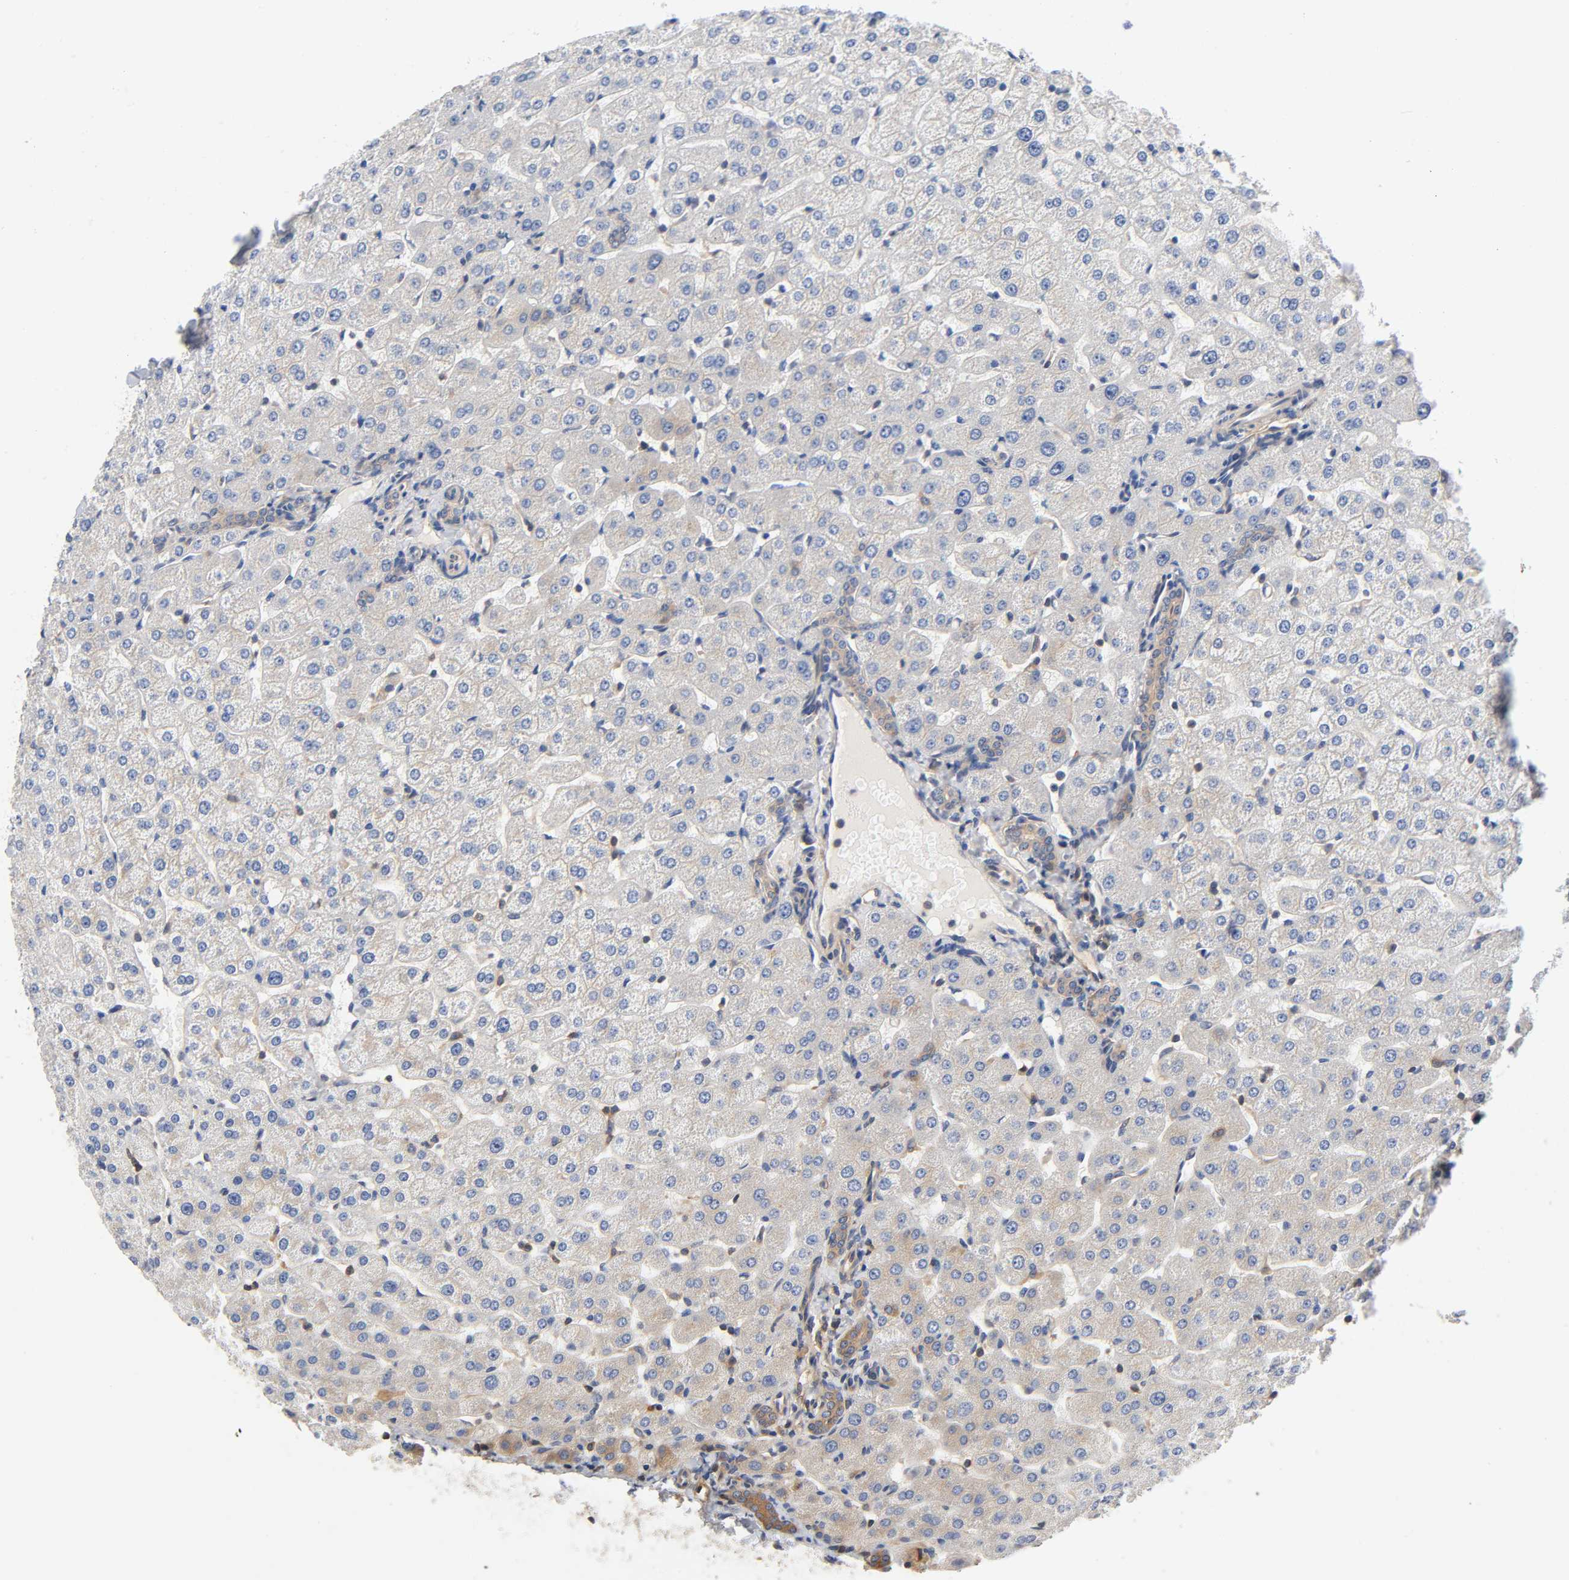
{"staining": {"intensity": "moderate", "quantity": "25%-75%", "location": "cytoplasmic/membranous"}, "tissue": "liver", "cell_type": "Cholangiocytes", "image_type": "normal", "snomed": [{"axis": "morphology", "description": "Normal tissue, NOS"}, {"axis": "morphology", "description": "Fibrosis, NOS"}, {"axis": "topography", "description": "Liver"}], "caption": "An image showing moderate cytoplasmic/membranous expression in about 25%-75% of cholangiocytes in unremarkable liver, as visualized by brown immunohistochemical staining.", "gene": "PRKAB1", "patient": {"sex": "female", "age": 29}}